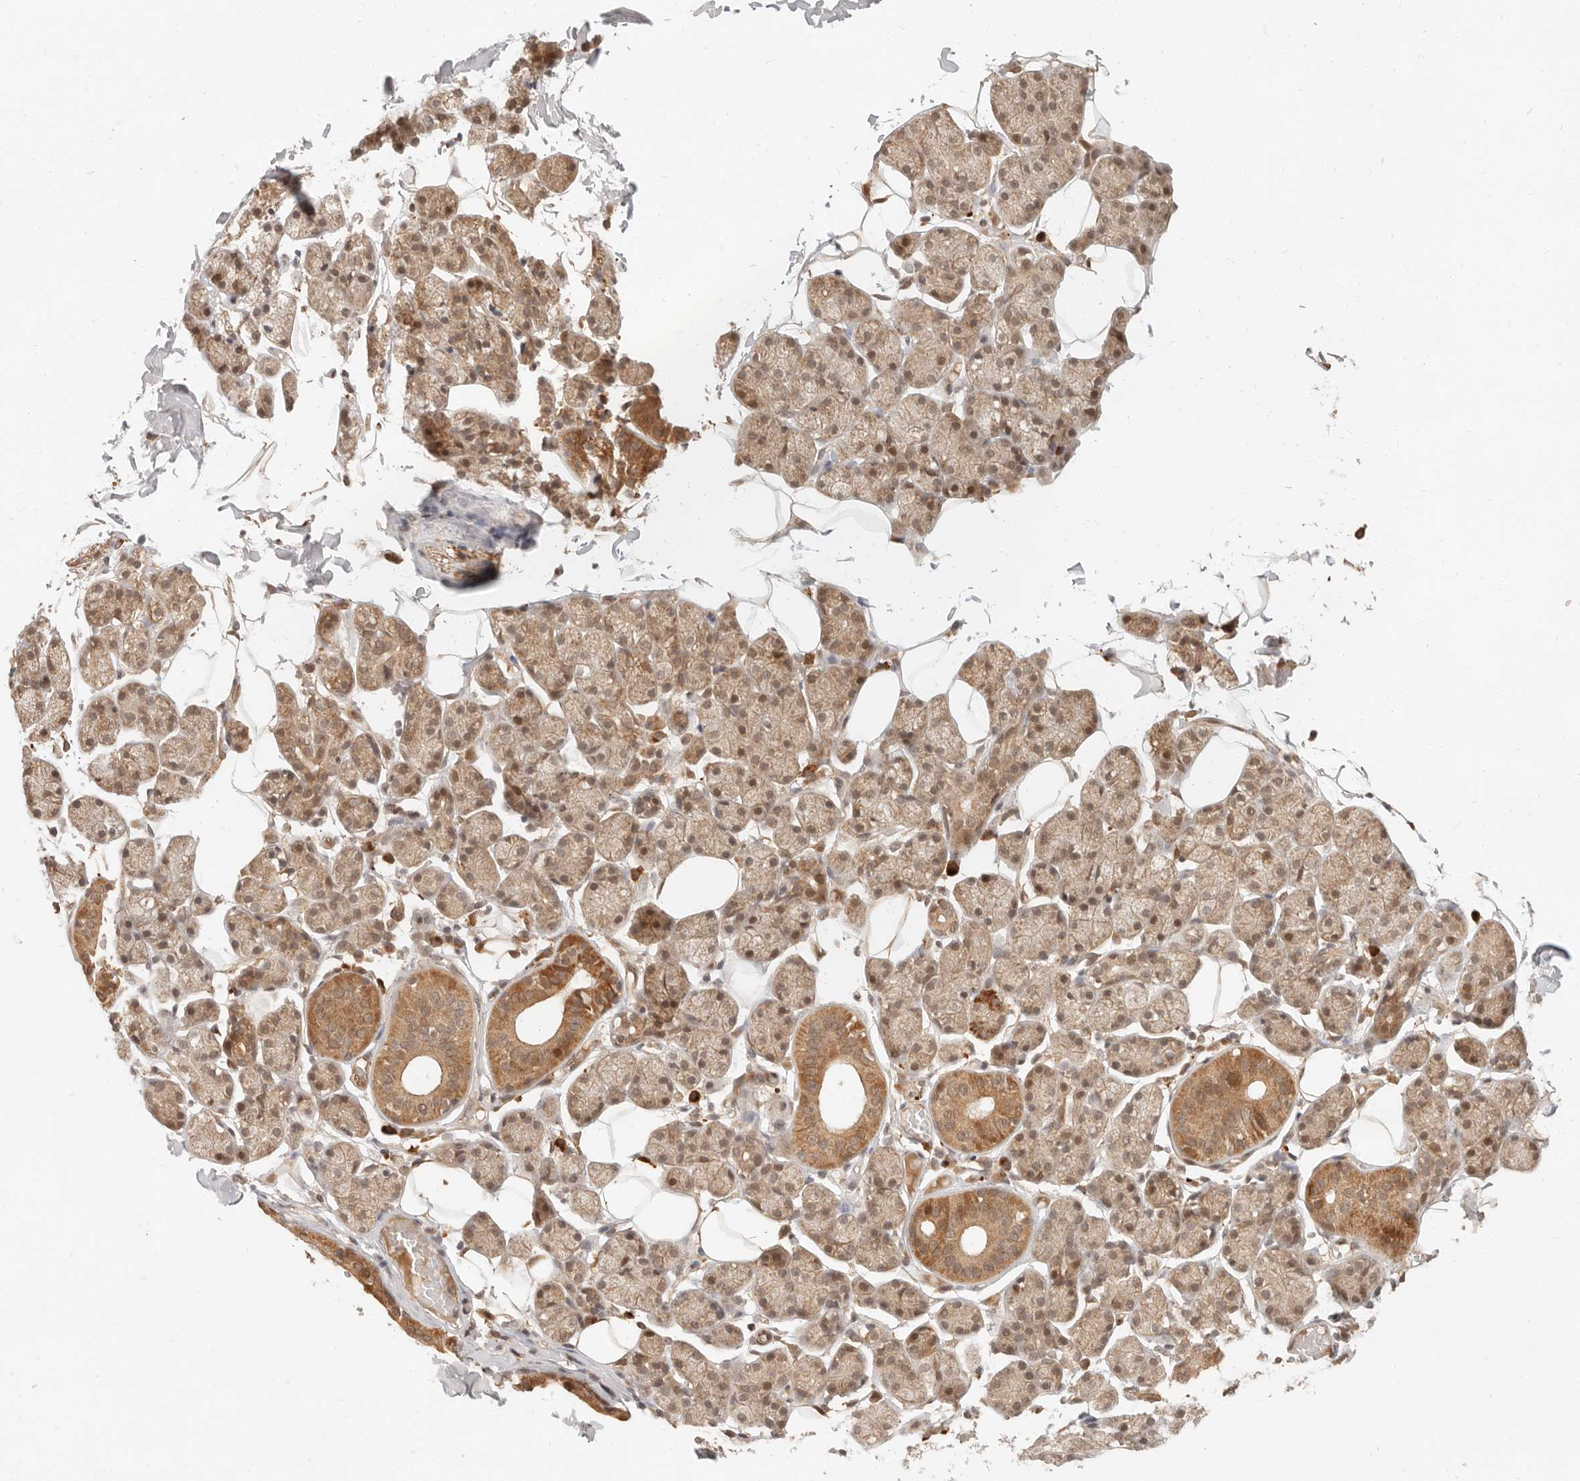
{"staining": {"intensity": "moderate", "quantity": ">75%", "location": "cytoplasmic/membranous,nuclear"}, "tissue": "salivary gland", "cell_type": "Glandular cells", "image_type": "normal", "snomed": [{"axis": "morphology", "description": "Normal tissue, NOS"}, {"axis": "topography", "description": "Salivary gland"}], "caption": "A histopathology image of salivary gland stained for a protein demonstrates moderate cytoplasmic/membranous,nuclear brown staining in glandular cells.", "gene": "BAALC", "patient": {"sex": "female", "age": 33}}